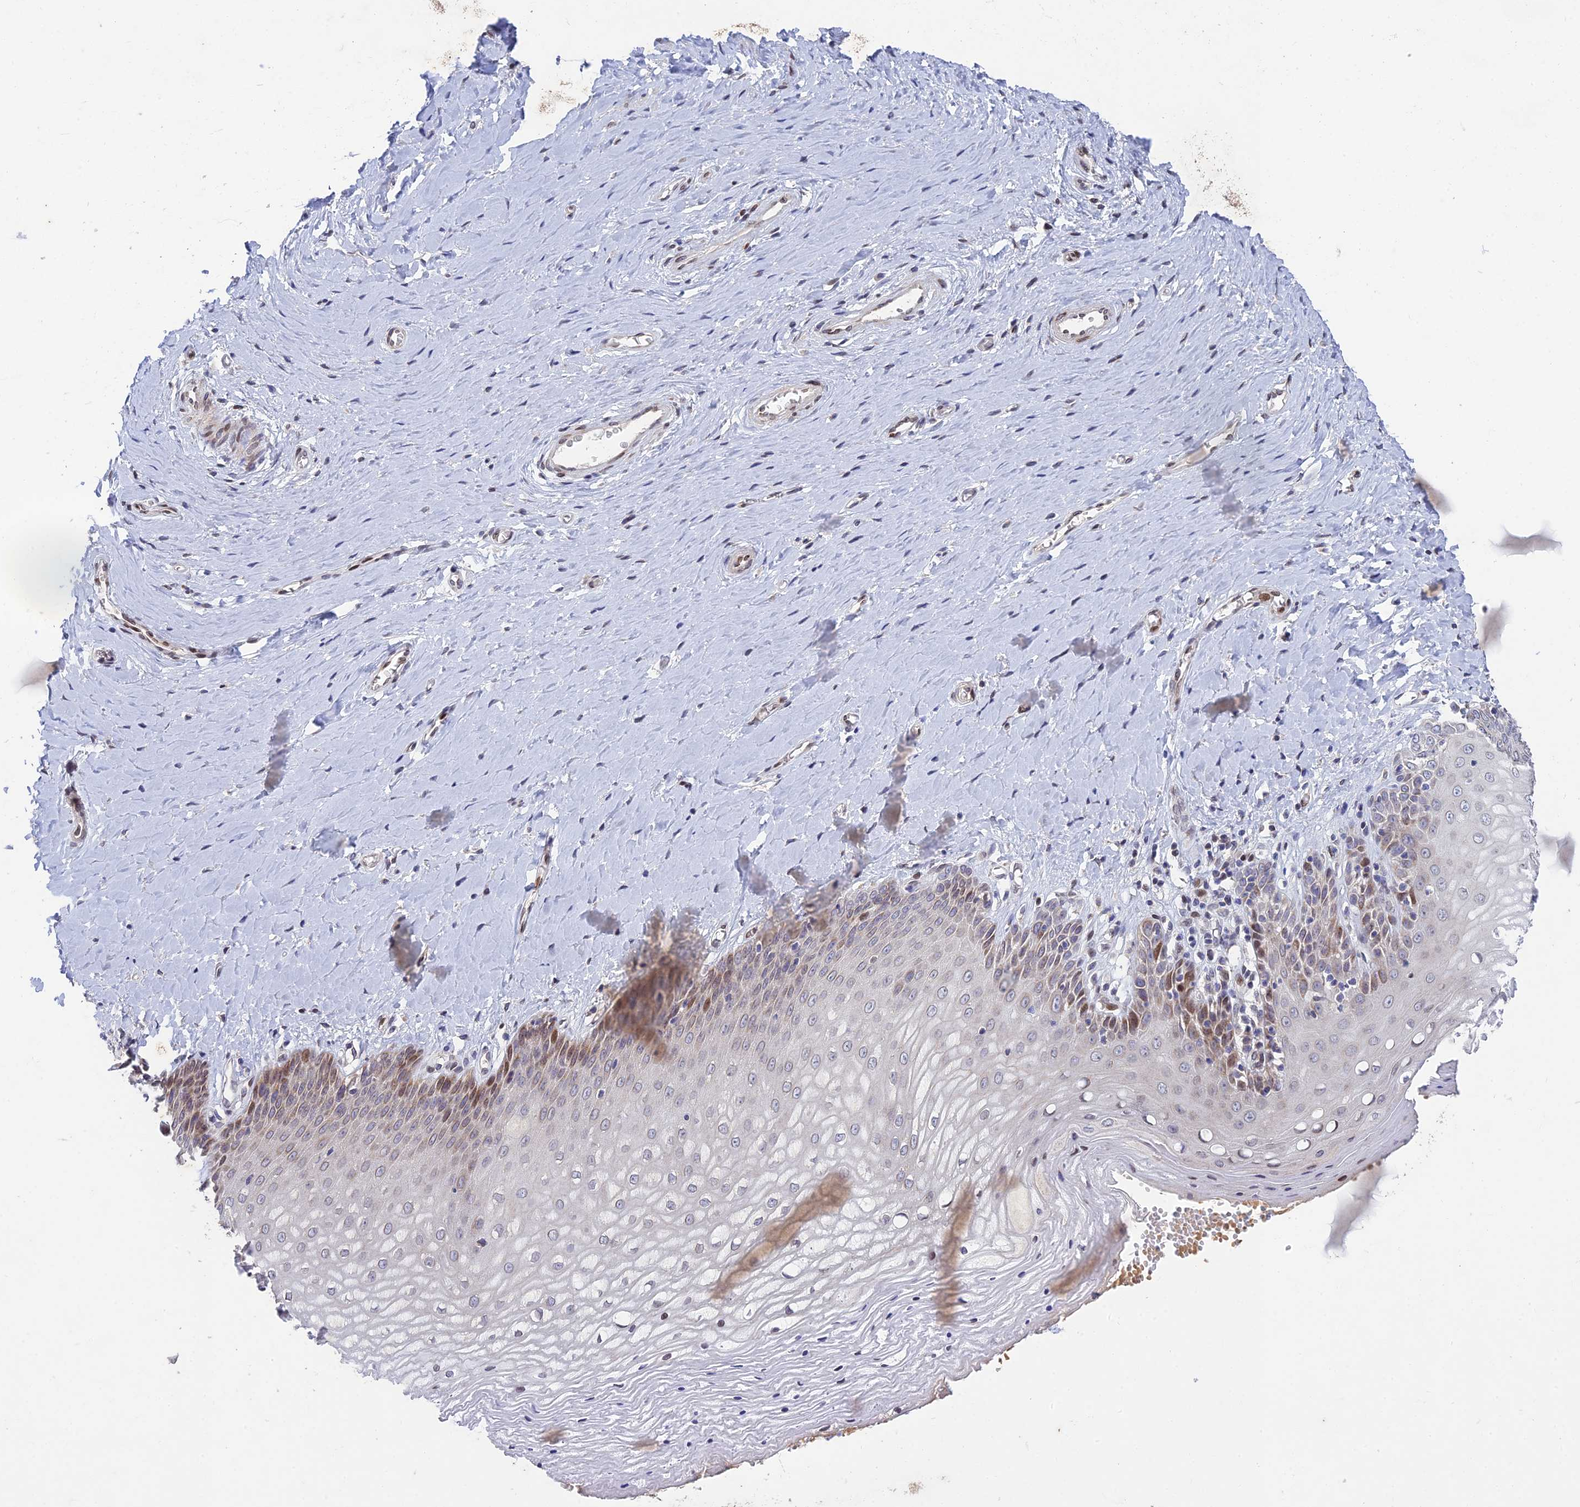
{"staining": {"intensity": "moderate", "quantity": "25%-75%", "location": "cytoplasmic/membranous,nuclear"}, "tissue": "vagina", "cell_type": "Squamous epithelial cells", "image_type": "normal", "snomed": [{"axis": "morphology", "description": "Normal tissue, NOS"}, {"axis": "topography", "description": "Vagina"}], "caption": "This is a micrograph of immunohistochemistry staining of unremarkable vagina, which shows moderate positivity in the cytoplasmic/membranous,nuclear of squamous epithelial cells.", "gene": "MGAT2", "patient": {"sex": "female", "age": 65}}